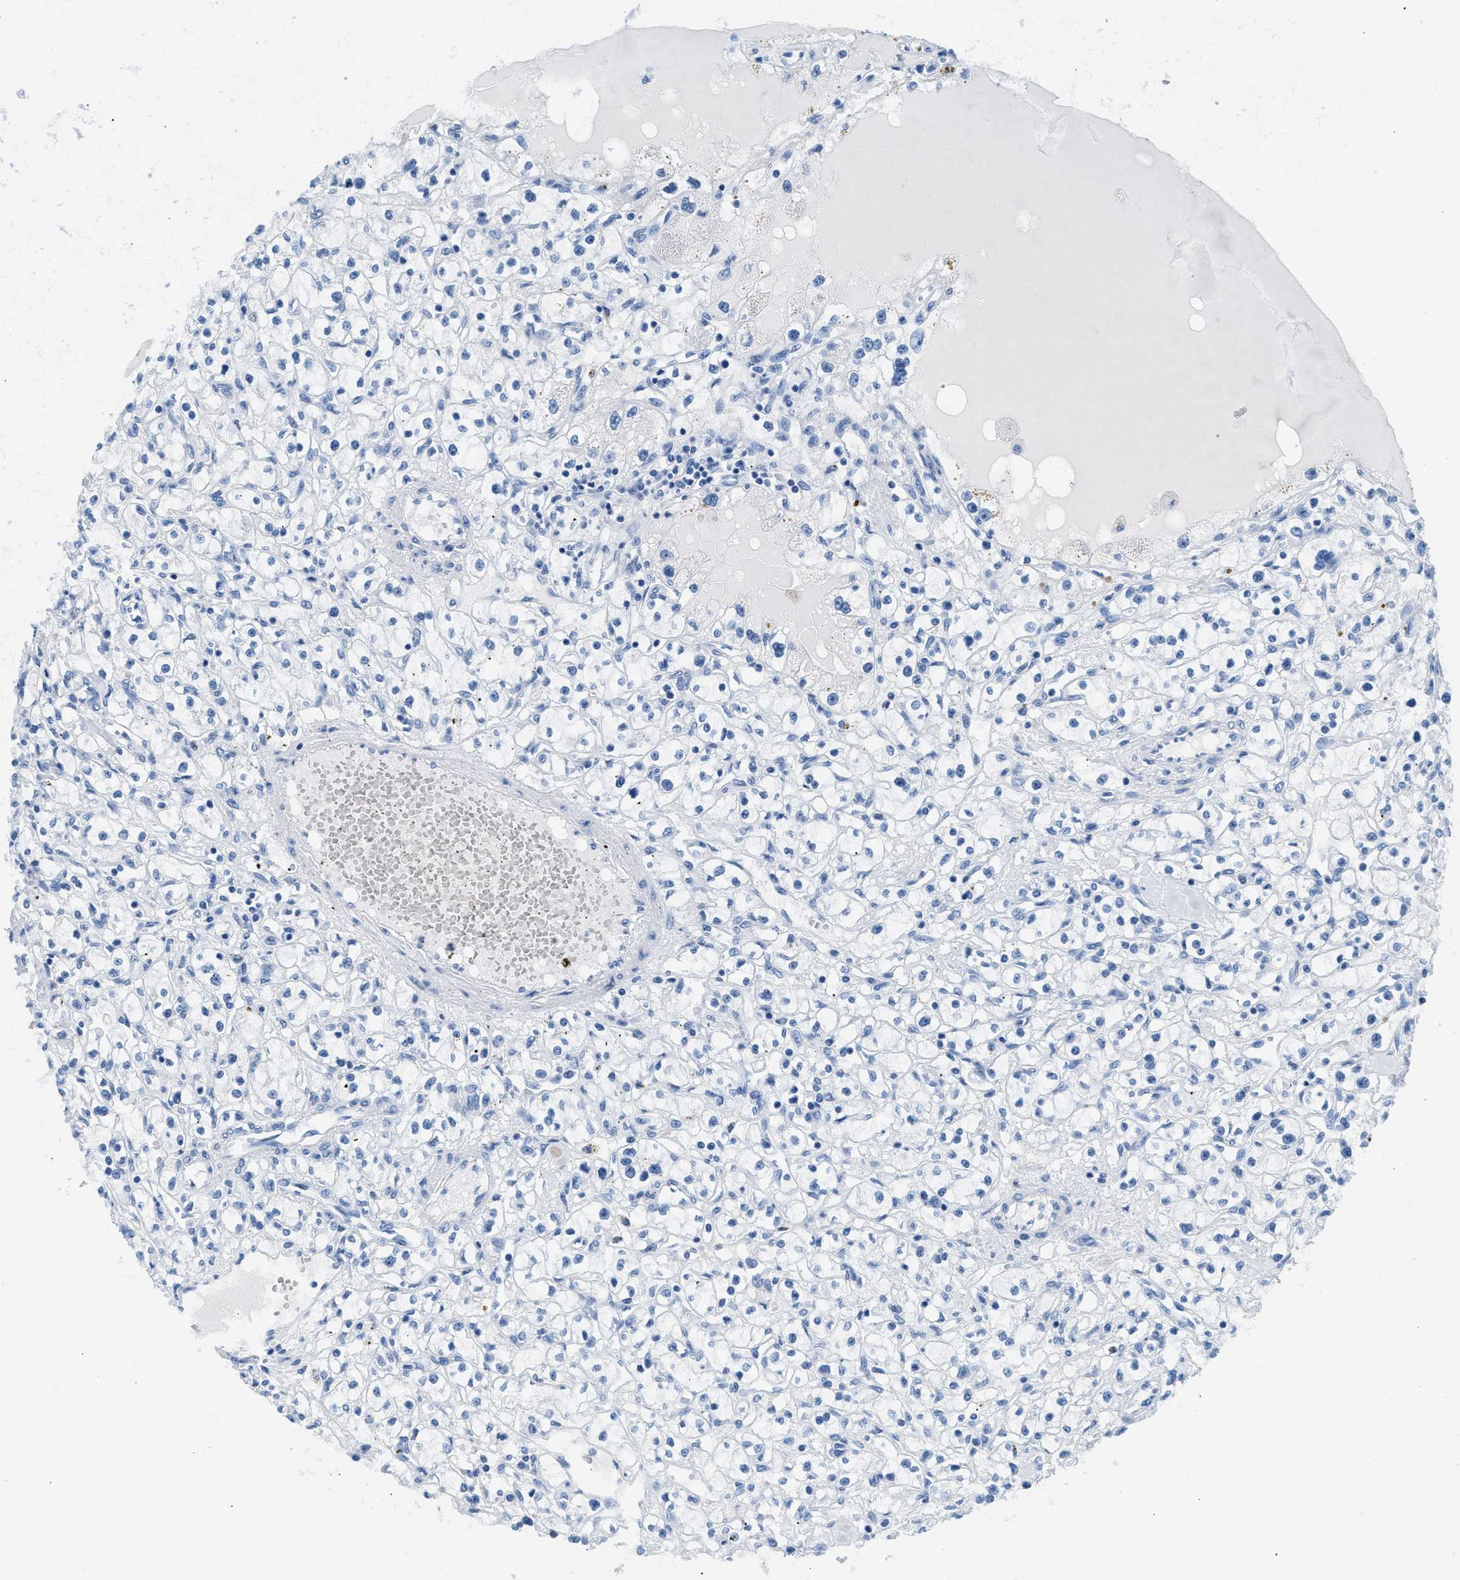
{"staining": {"intensity": "negative", "quantity": "none", "location": "none"}, "tissue": "renal cancer", "cell_type": "Tumor cells", "image_type": "cancer", "snomed": [{"axis": "morphology", "description": "Adenocarcinoma, NOS"}, {"axis": "topography", "description": "Kidney"}], "caption": "Immunohistochemical staining of human adenocarcinoma (renal) demonstrates no significant staining in tumor cells.", "gene": "CPS1", "patient": {"sex": "male", "age": 56}}